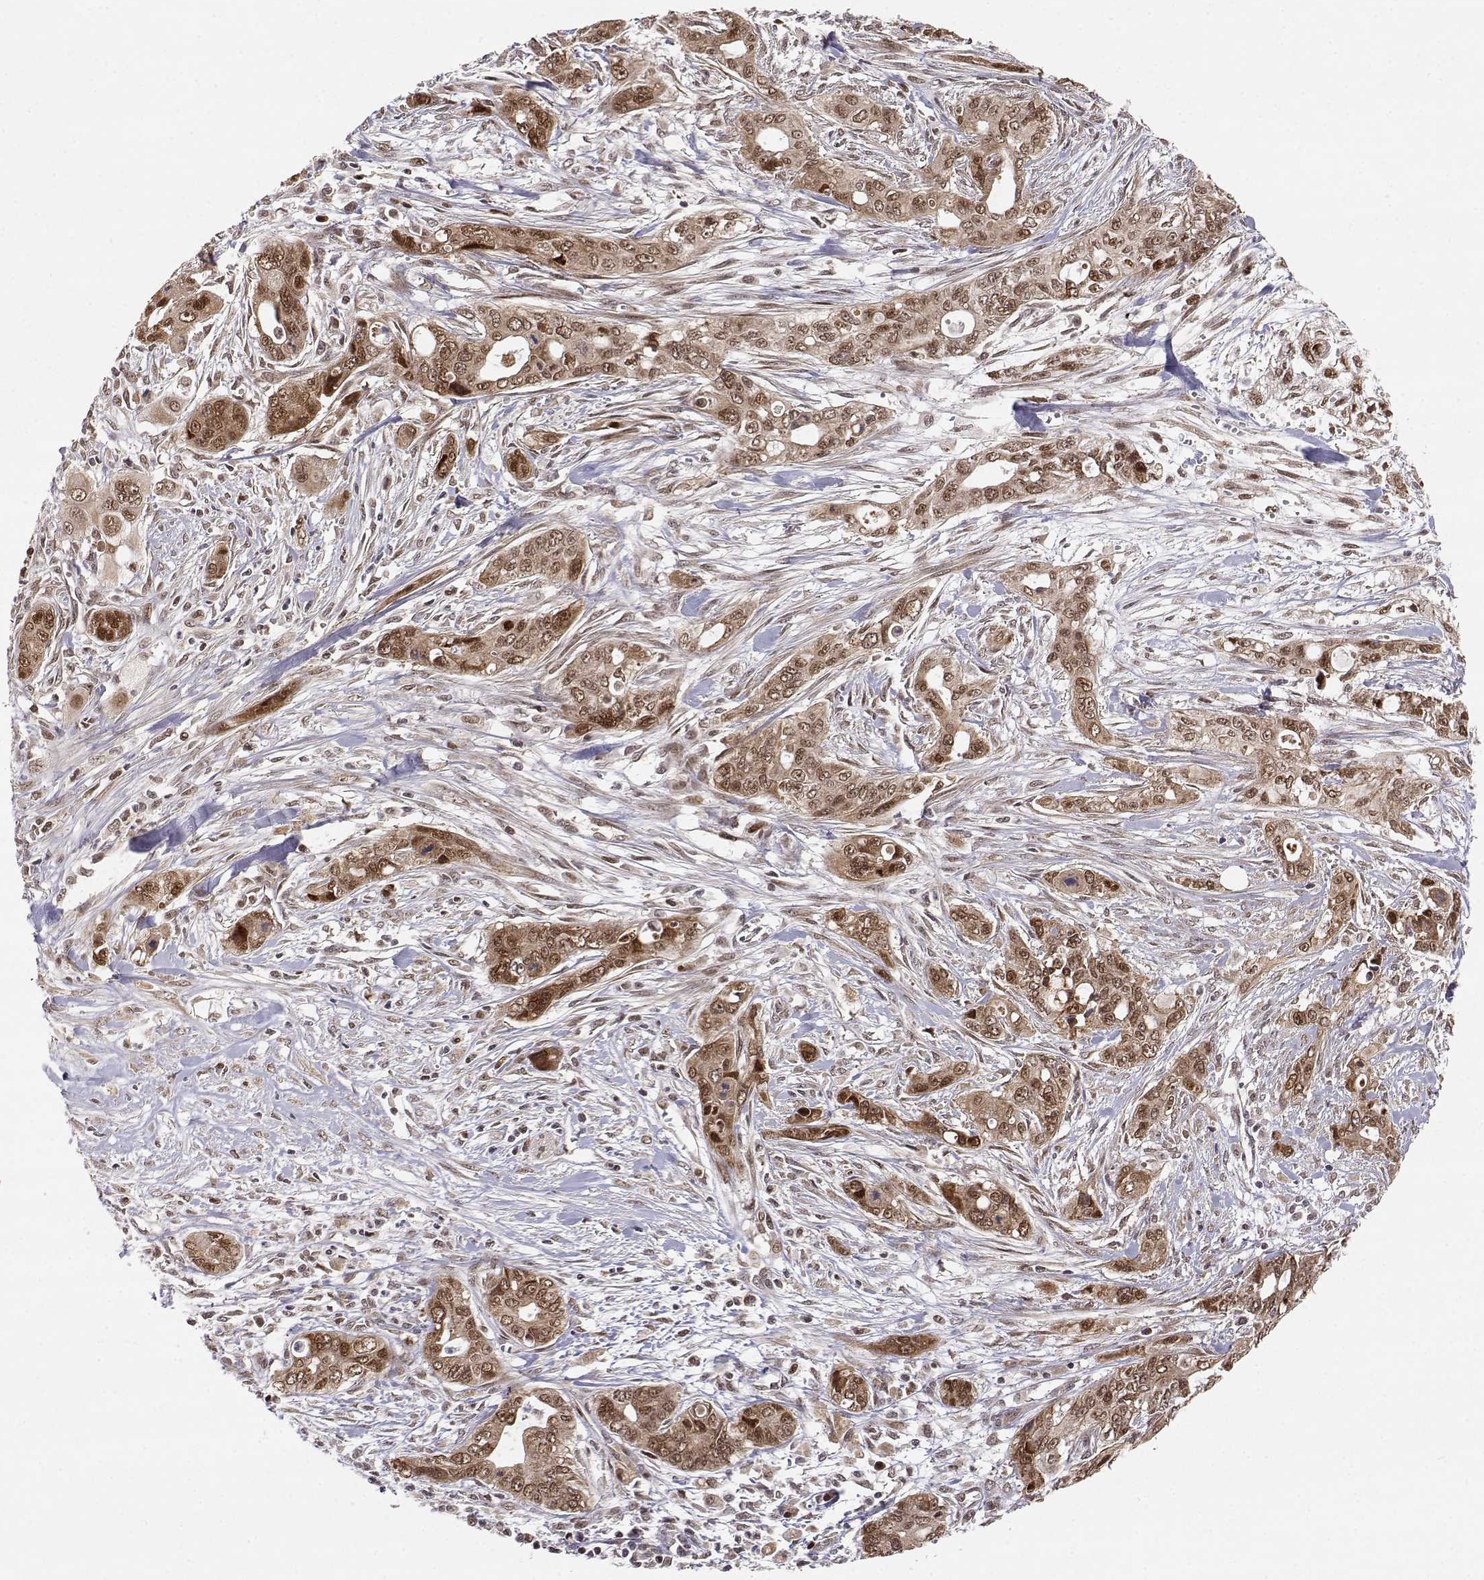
{"staining": {"intensity": "moderate", "quantity": ">75%", "location": "cytoplasmic/membranous,nuclear"}, "tissue": "pancreatic cancer", "cell_type": "Tumor cells", "image_type": "cancer", "snomed": [{"axis": "morphology", "description": "Adenocarcinoma, NOS"}, {"axis": "topography", "description": "Pancreas"}], "caption": "This histopathology image shows immunohistochemistry (IHC) staining of human adenocarcinoma (pancreatic), with medium moderate cytoplasmic/membranous and nuclear positivity in approximately >75% of tumor cells.", "gene": "BRCA1", "patient": {"sex": "male", "age": 47}}